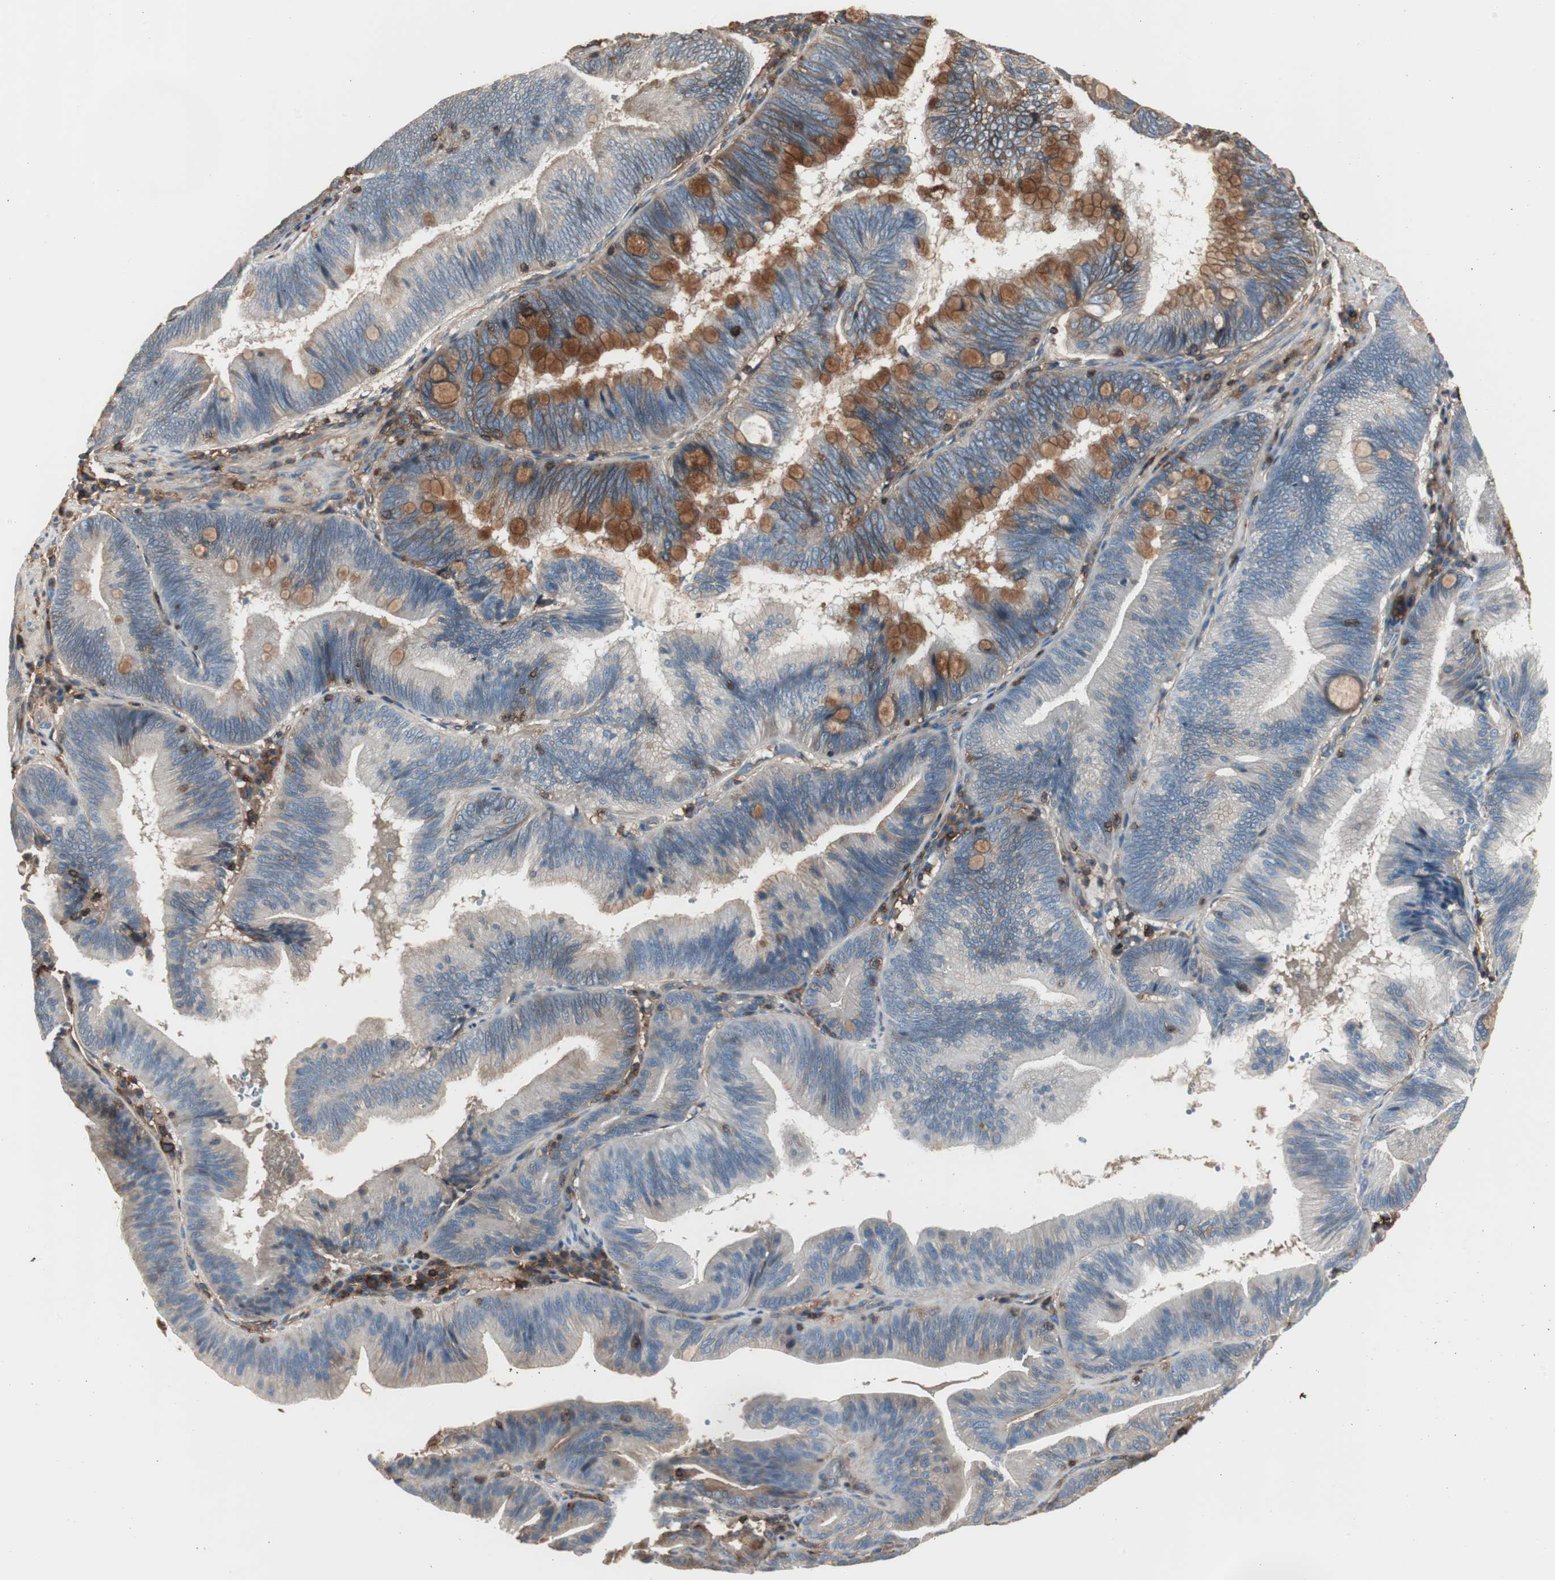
{"staining": {"intensity": "strong", "quantity": "25%-75%", "location": "cytoplasmic/membranous"}, "tissue": "pancreatic cancer", "cell_type": "Tumor cells", "image_type": "cancer", "snomed": [{"axis": "morphology", "description": "Adenocarcinoma, NOS"}, {"axis": "topography", "description": "Pancreas"}], "caption": "An IHC photomicrograph of neoplastic tissue is shown. Protein staining in brown highlights strong cytoplasmic/membranous positivity in pancreatic adenocarcinoma within tumor cells.", "gene": "B2M", "patient": {"sex": "male", "age": 82}}